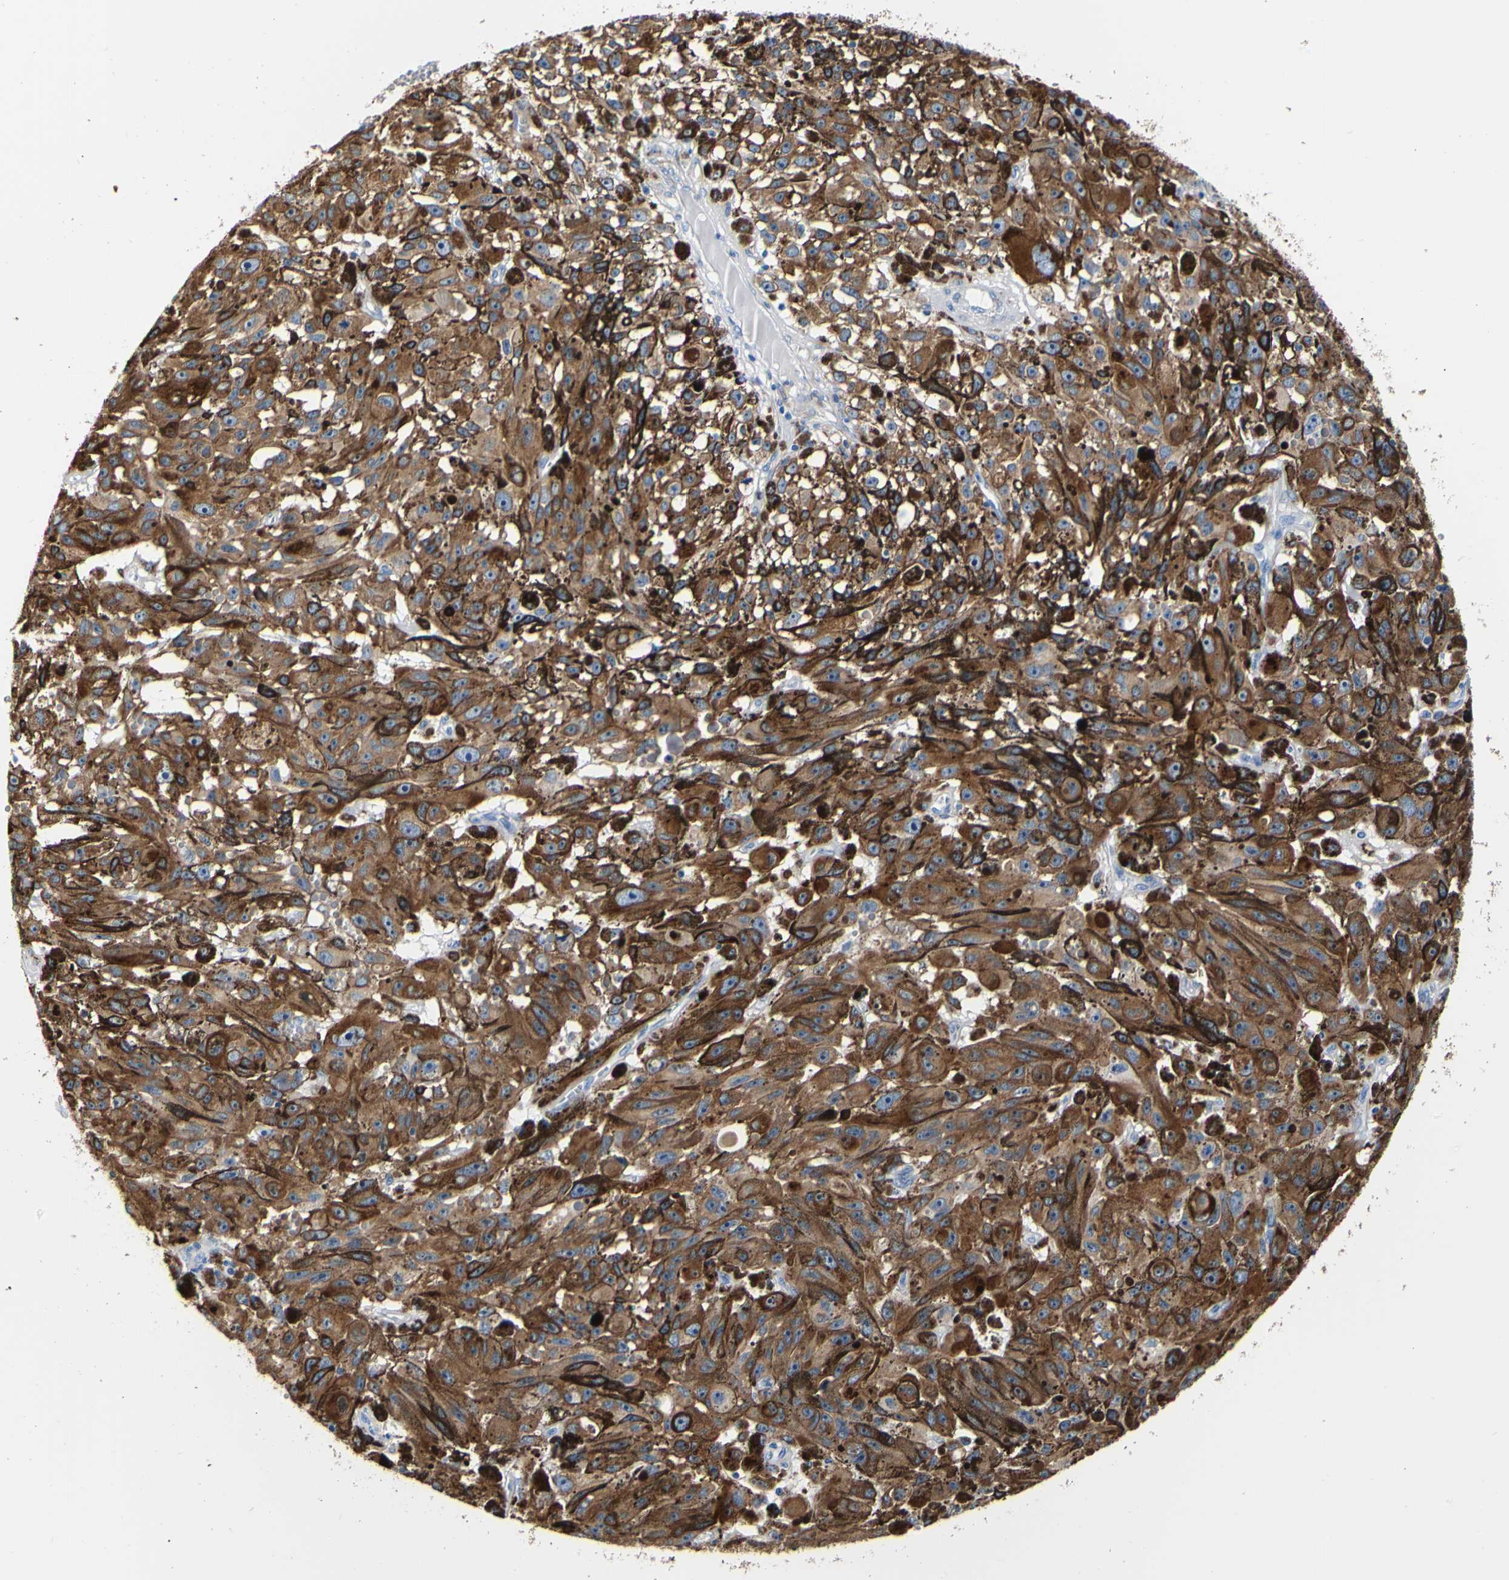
{"staining": {"intensity": "strong", "quantity": ">75%", "location": "cytoplasmic/membranous"}, "tissue": "melanoma", "cell_type": "Tumor cells", "image_type": "cancer", "snomed": [{"axis": "morphology", "description": "Malignant melanoma, NOS"}, {"axis": "topography", "description": "Skin"}], "caption": "A photomicrograph showing strong cytoplasmic/membranous staining in about >75% of tumor cells in malignant melanoma, as visualized by brown immunohistochemical staining.", "gene": "P4HB", "patient": {"sex": "female", "age": 104}}